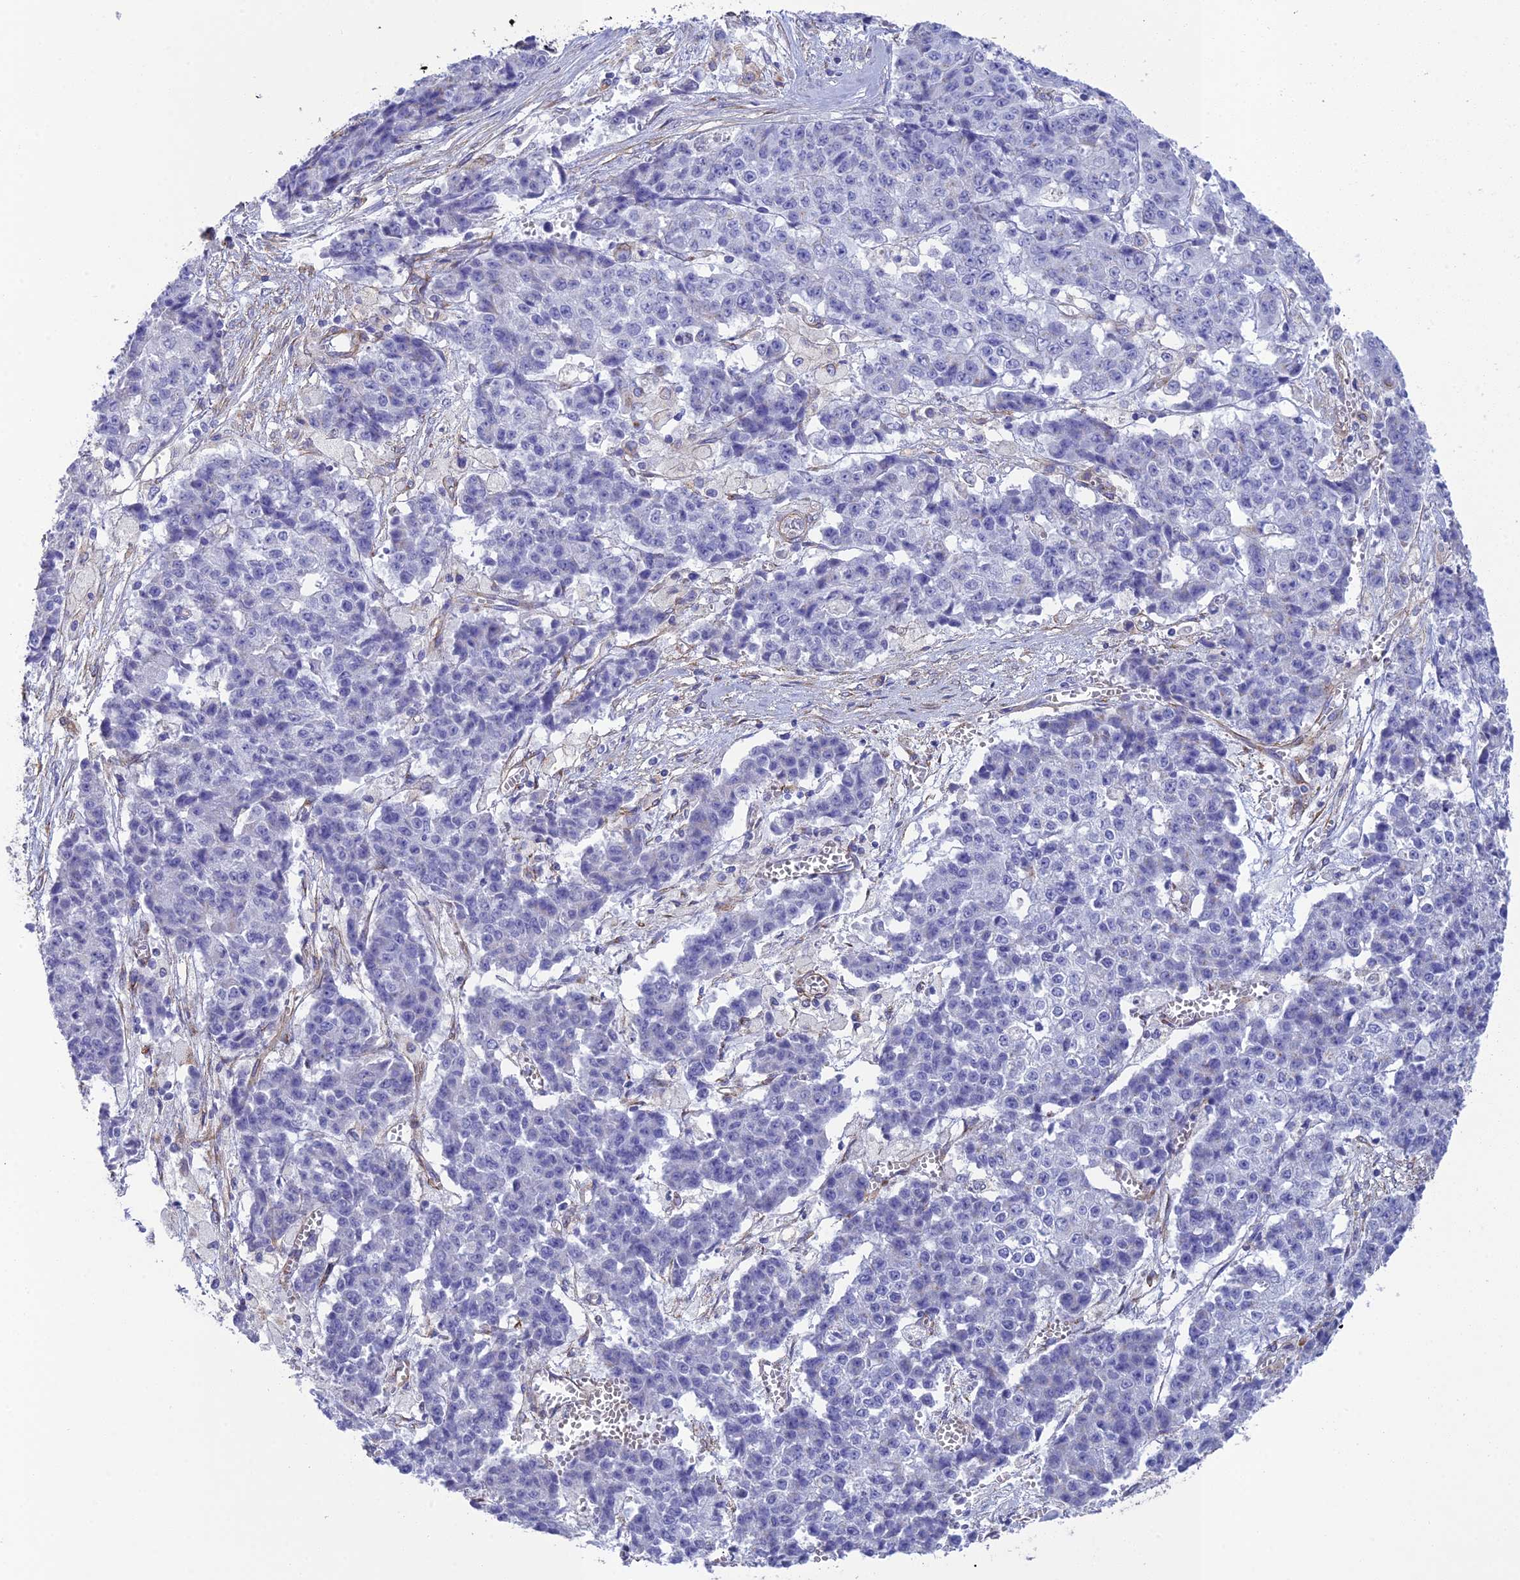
{"staining": {"intensity": "negative", "quantity": "none", "location": "none"}, "tissue": "ovarian cancer", "cell_type": "Tumor cells", "image_type": "cancer", "snomed": [{"axis": "morphology", "description": "Carcinoma, endometroid"}, {"axis": "topography", "description": "Ovary"}], "caption": "Tumor cells are negative for protein expression in human endometroid carcinoma (ovarian). (DAB IHC visualized using brightfield microscopy, high magnification).", "gene": "TNS1", "patient": {"sex": "female", "age": 42}}